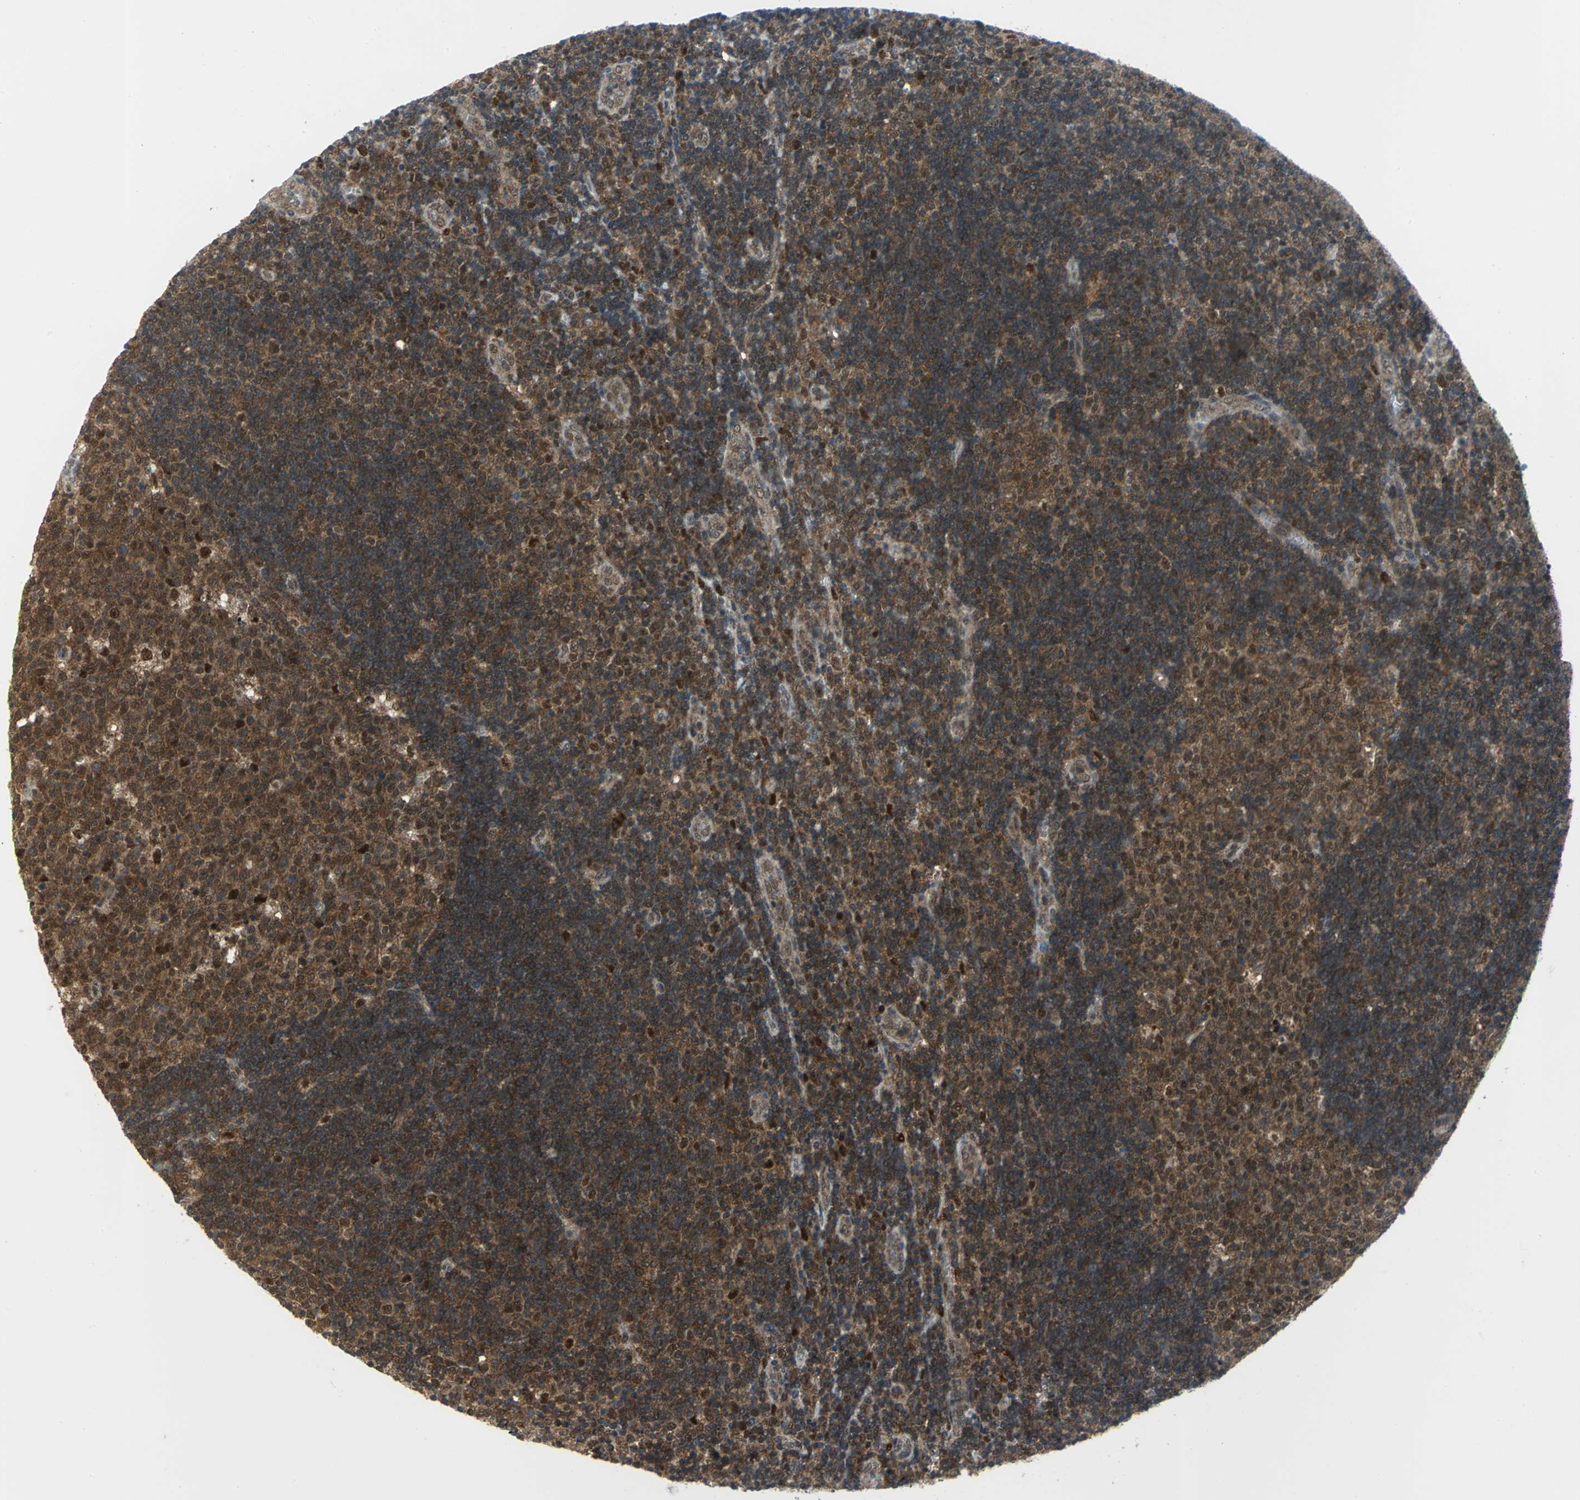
{"staining": {"intensity": "moderate", "quantity": ">75%", "location": "cytoplasmic/membranous"}, "tissue": "lymph node", "cell_type": "Germinal center cells", "image_type": "normal", "snomed": [{"axis": "morphology", "description": "Normal tissue, NOS"}, {"axis": "topography", "description": "Lymph node"}, {"axis": "topography", "description": "Salivary gland"}], "caption": "Immunohistochemical staining of normal human lymph node demonstrates >75% levels of moderate cytoplasmic/membranous protein staining in about >75% of germinal center cells. (Stains: DAB (3,3'-diaminobenzidine) in brown, nuclei in blue, Microscopy: brightfield microscopy at high magnification).", "gene": "PSMA4", "patient": {"sex": "male", "age": 8}}